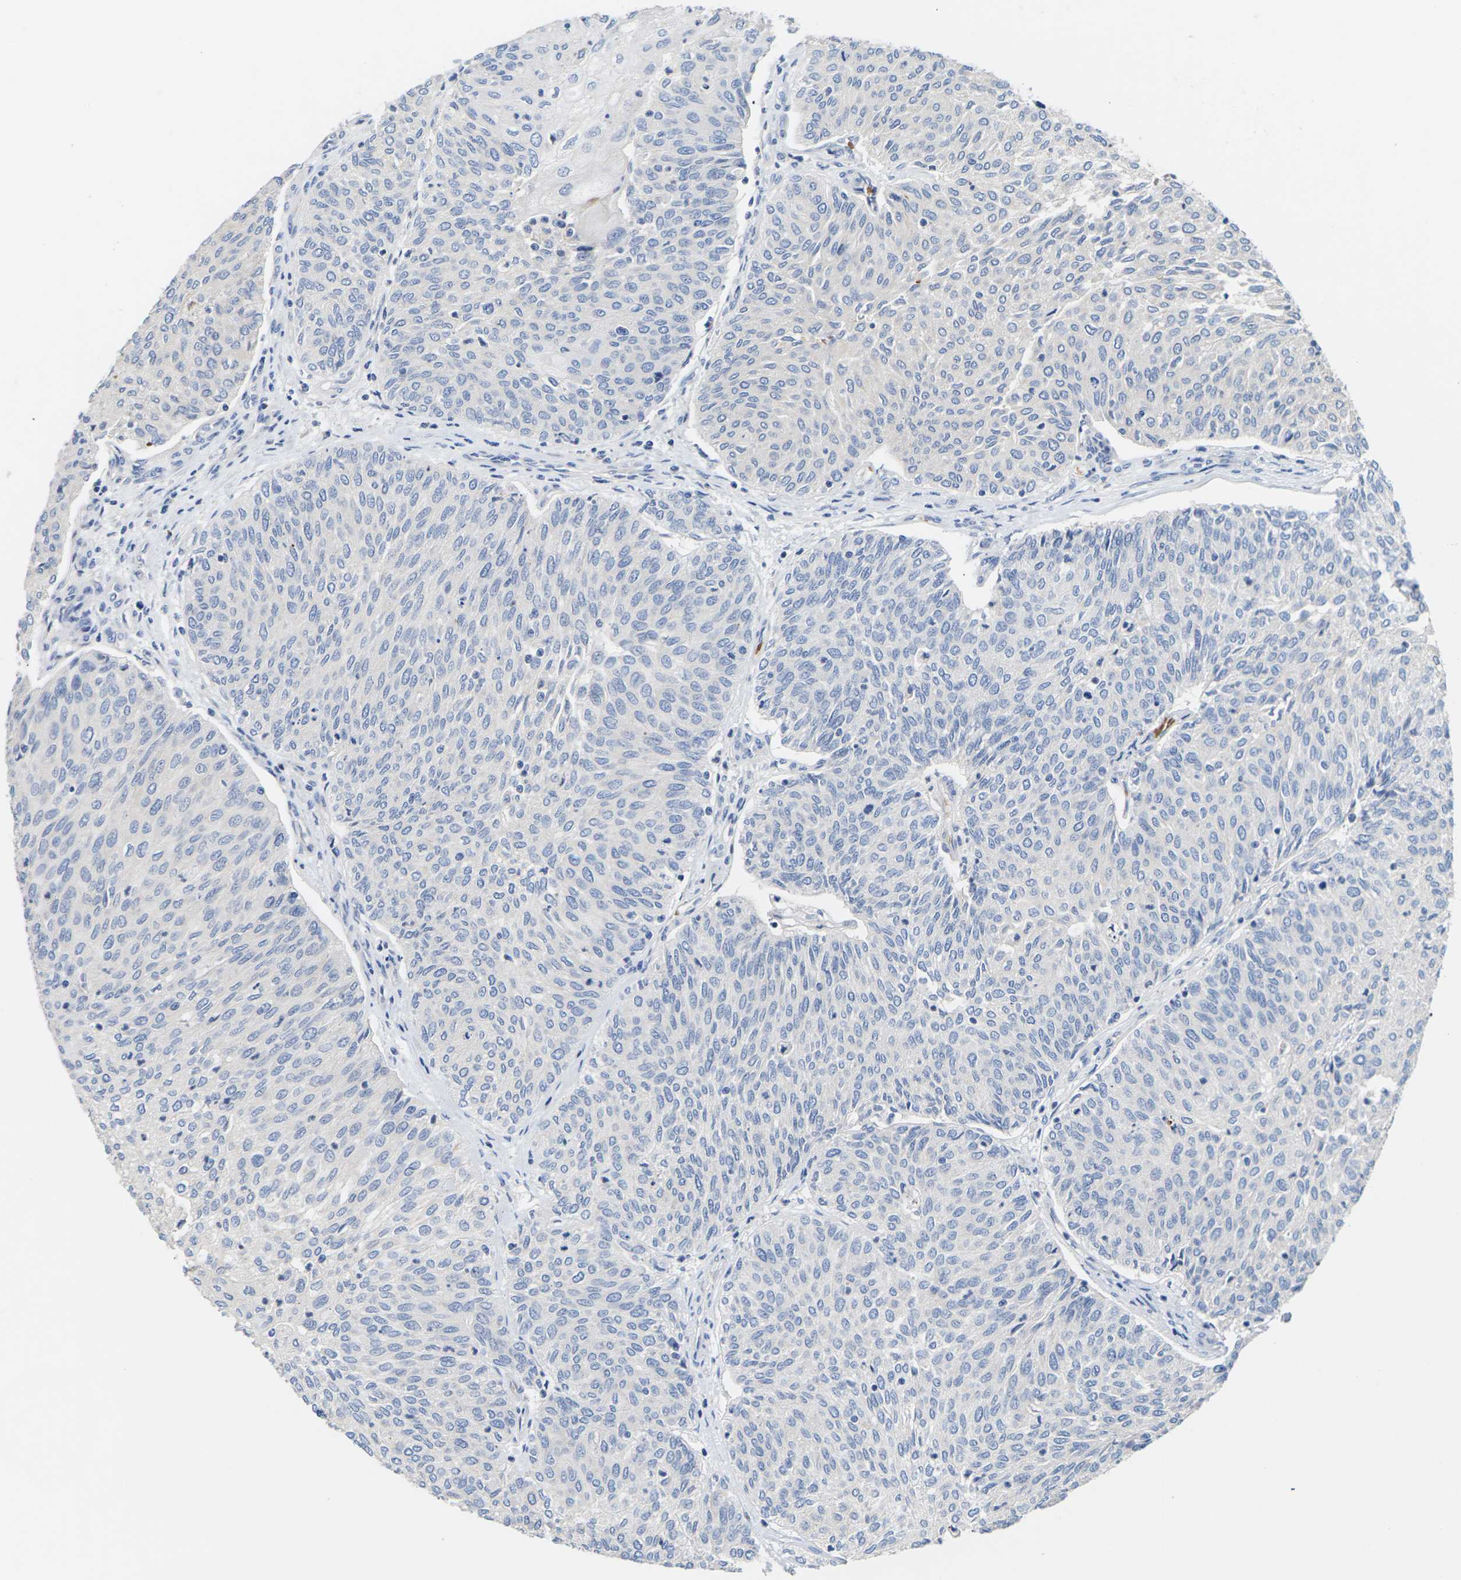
{"staining": {"intensity": "negative", "quantity": "none", "location": "none"}, "tissue": "urothelial cancer", "cell_type": "Tumor cells", "image_type": "cancer", "snomed": [{"axis": "morphology", "description": "Urothelial carcinoma, Low grade"}, {"axis": "topography", "description": "Urinary bladder"}], "caption": "Protein analysis of low-grade urothelial carcinoma shows no significant positivity in tumor cells.", "gene": "TMCO4", "patient": {"sex": "female", "age": 79}}